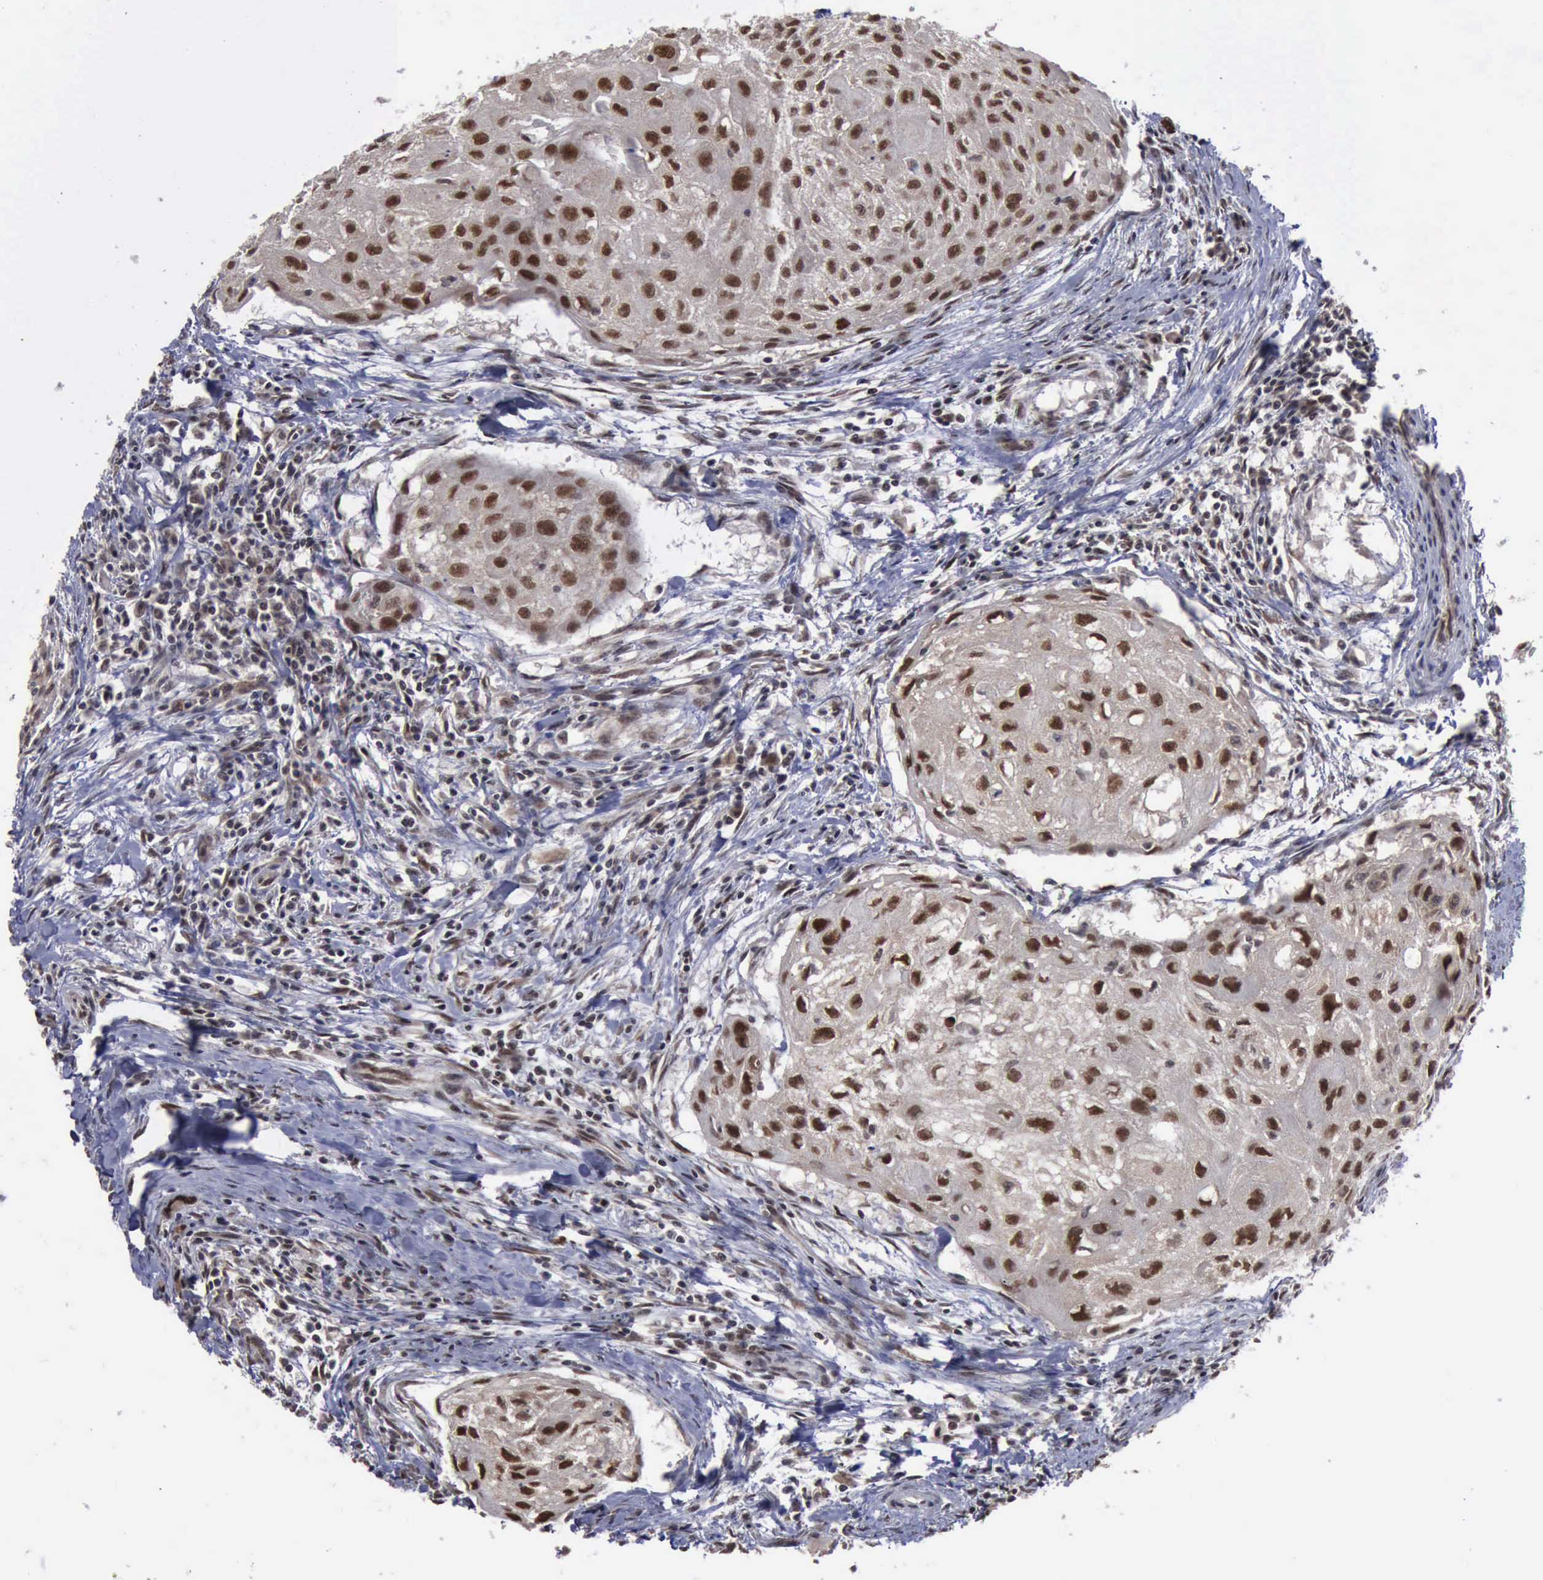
{"staining": {"intensity": "strong", "quantity": ">75%", "location": "nuclear"}, "tissue": "head and neck cancer", "cell_type": "Tumor cells", "image_type": "cancer", "snomed": [{"axis": "morphology", "description": "Squamous cell carcinoma, NOS"}, {"axis": "topography", "description": "Head-Neck"}], "caption": "Brown immunohistochemical staining in head and neck cancer exhibits strong nuclear expression in about >75% of tumor cells.", "gene": "RTCB", "patient": {"sex": "male", "age": 64}}